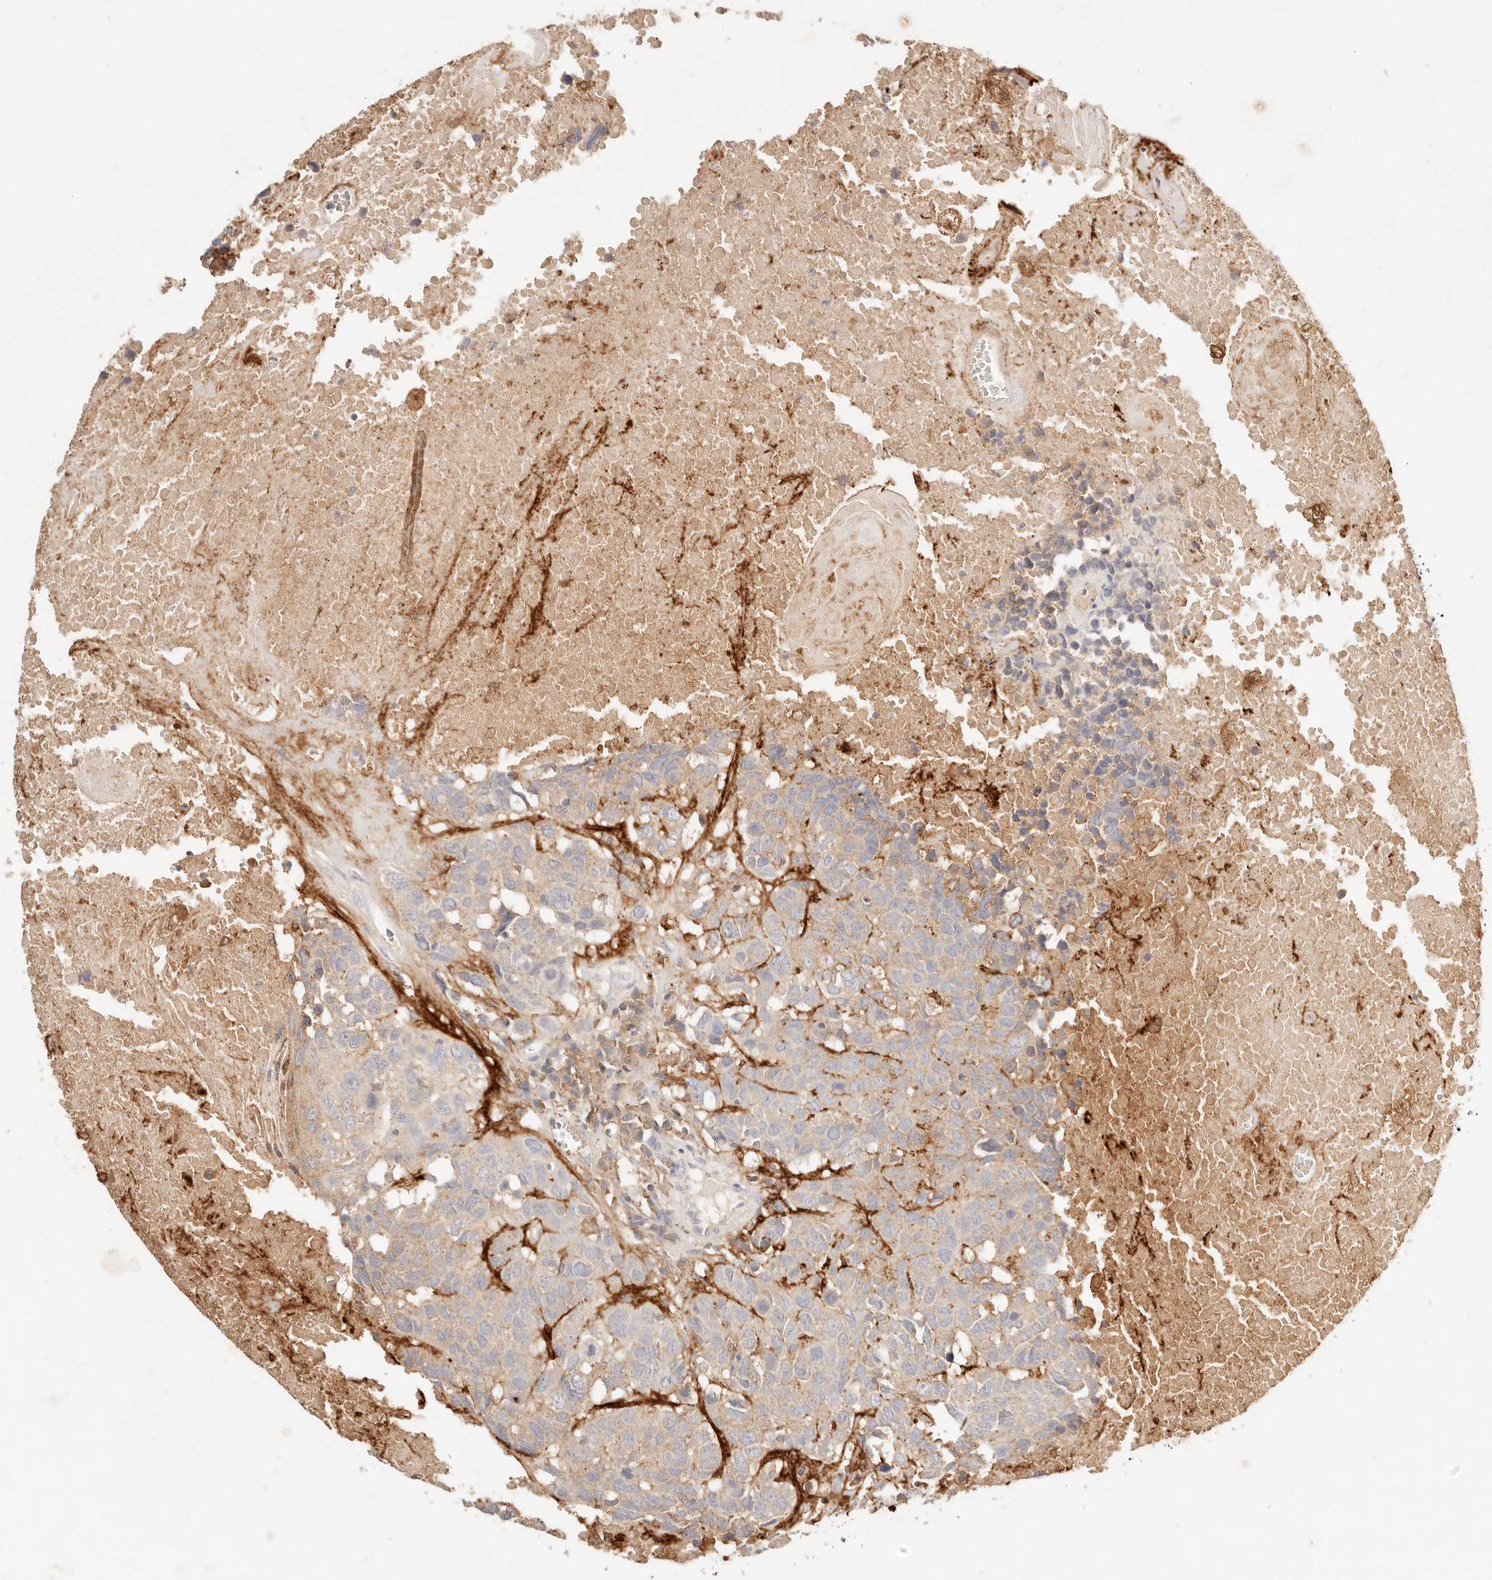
{"staining": {"intensity": "weak", "quantity": "25%-75%", "location": "cytoplasmic/membranous"}, "tissue": "head and neck cancer", "cell_type": "Tumor cells", "image_type": "cancer", "snomed": [{"axis": "morphology", "description": "Squamous cell carcinoma, NOS"}, {"axis": "topography", "description": "Head-Neck"}], "caption": "Head and neck cancer (squamous cell carcinoma) stained with immunohistochemistry (IHC) displays weak cytoplasmic/membranous staining in about 25%-75% of tumor cells.", "gene": "HK2", "patient": {"sex": "male", "age": 66}}